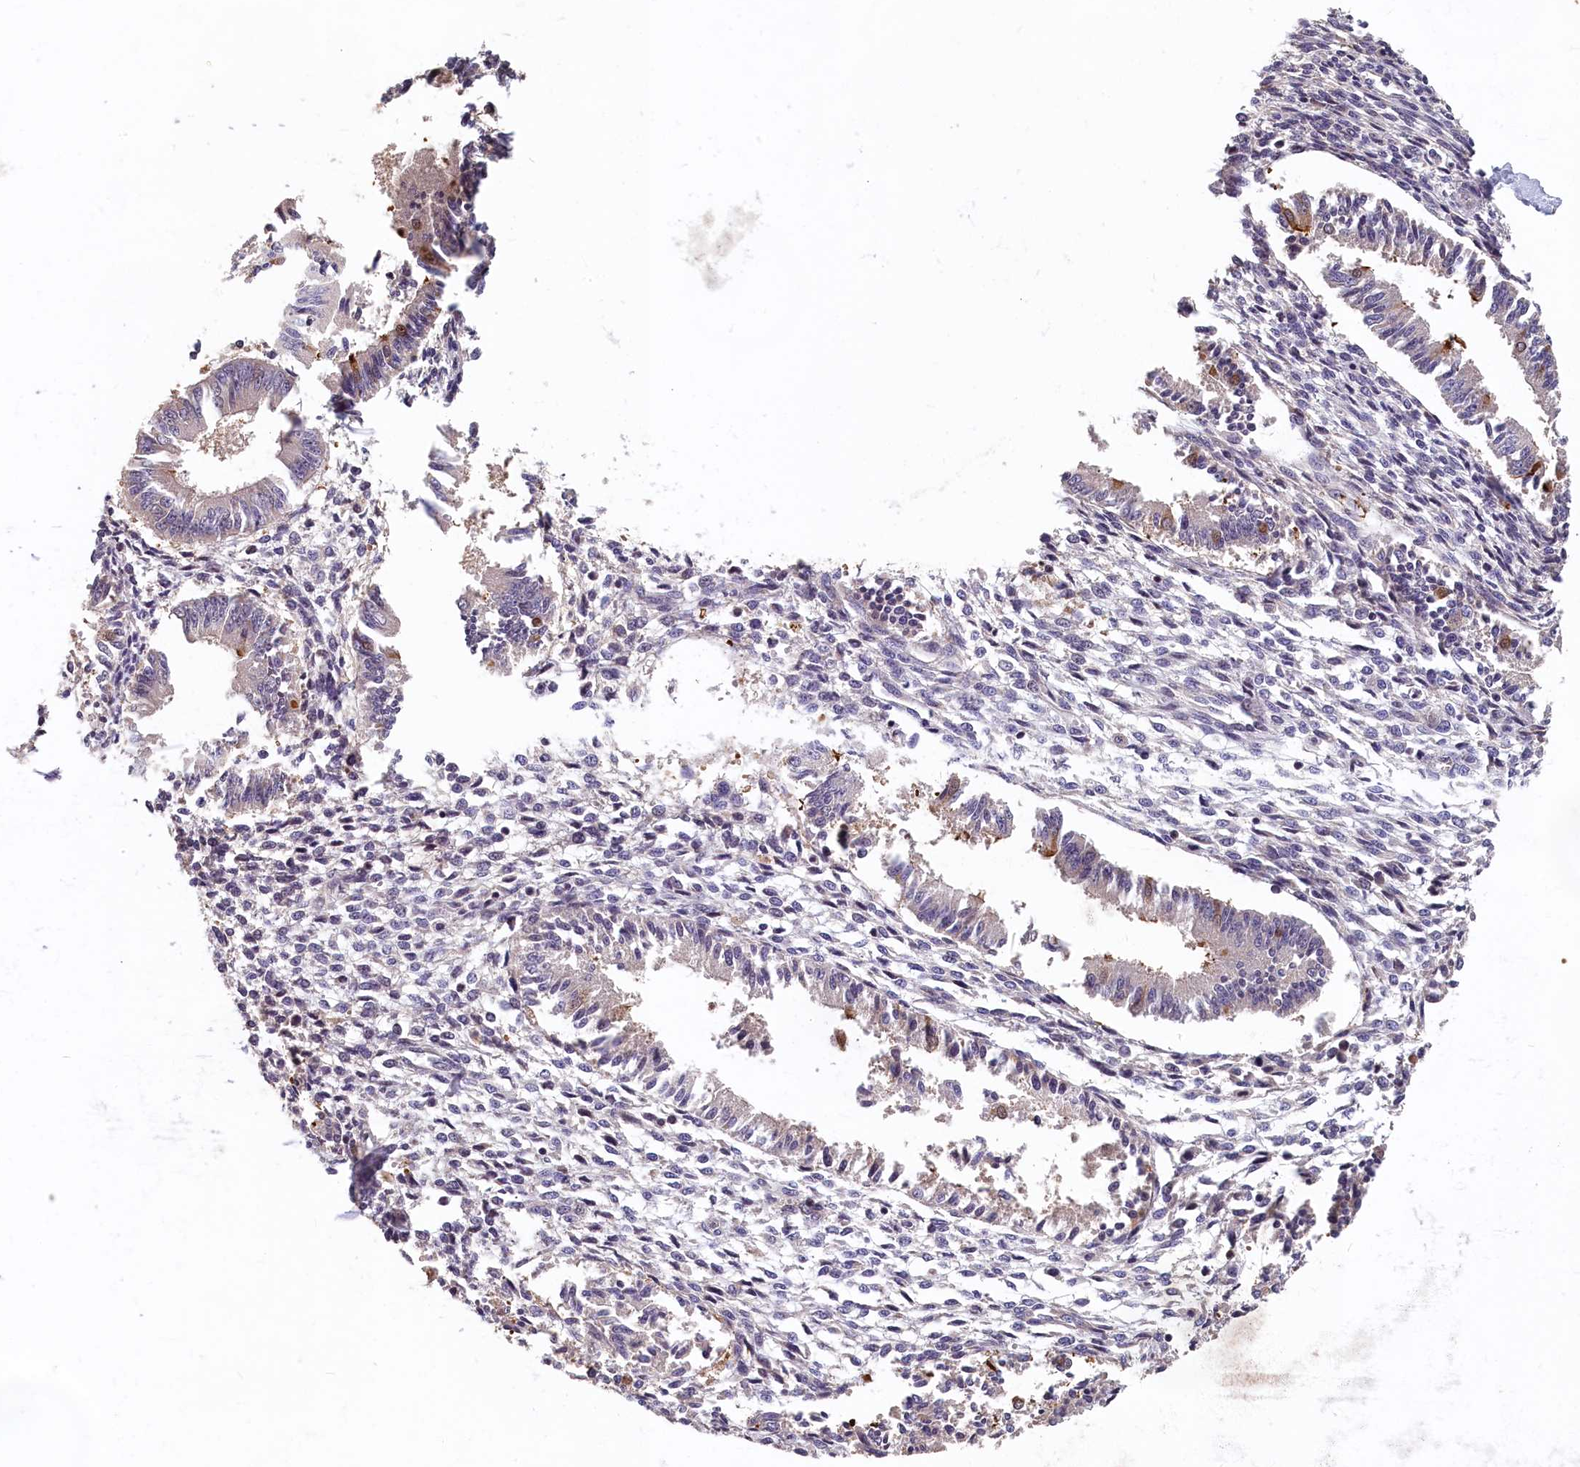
{"staining": {"intensity": "negative", "quantity": "none", "location": "none"}, "tissue": "endometrium", "cell_type": "Cells in endometrial stroma", "image_type": "normal", "snomed": [{"axis": "morphology", "description": "Normal tissue, NOS"}, {"axis": "topography", "description": "Uterus"}, {"axis": "topography", "description": "Endometrium"}], "caption": "Histopathology image shows no significant protein expression in cells in endometrial stroma of normal endometrium.", "gene": "TMEM116", "patient": {"sex": "female", "age": 48}}